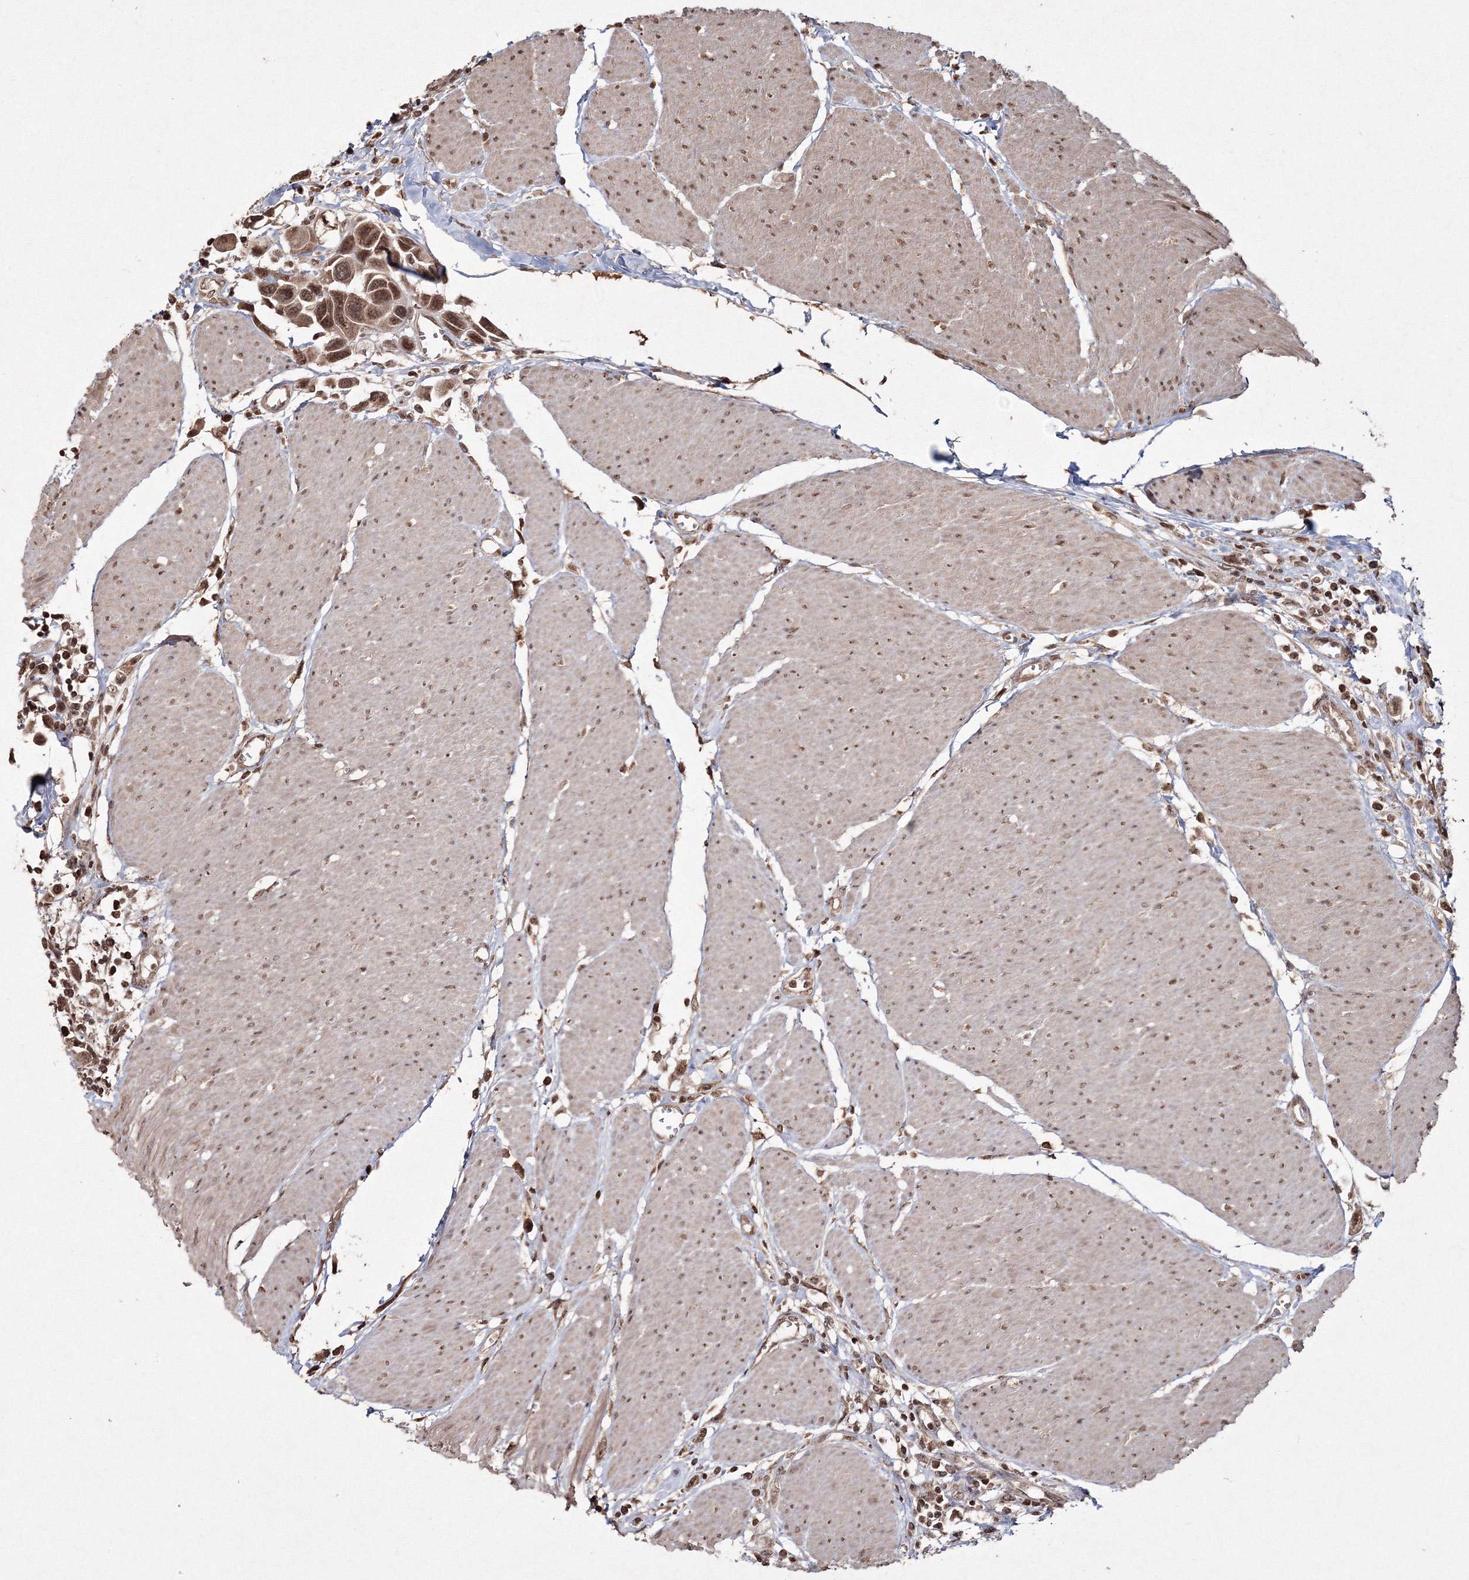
{"staining": {"intensity": "strong", "quantity": ">75%", "location": "nuclear"}, "tissue": "urothelial cancer", "cell_type": "Tumor cells", "image_type": "cancer", "snomed": [{"axis": "morphology", "description": "Urothelial carcinoma, High grade"}, {"axis": "topography", "description": "Urinary bladder"}], "caption": "Immunohistochemical staining of urothelial cancer demonstrates strong nuclear protein positivity in about >75% of tumor cells.", "gene": "PEX13", "patient": {"sex": "male", "age": 50}}